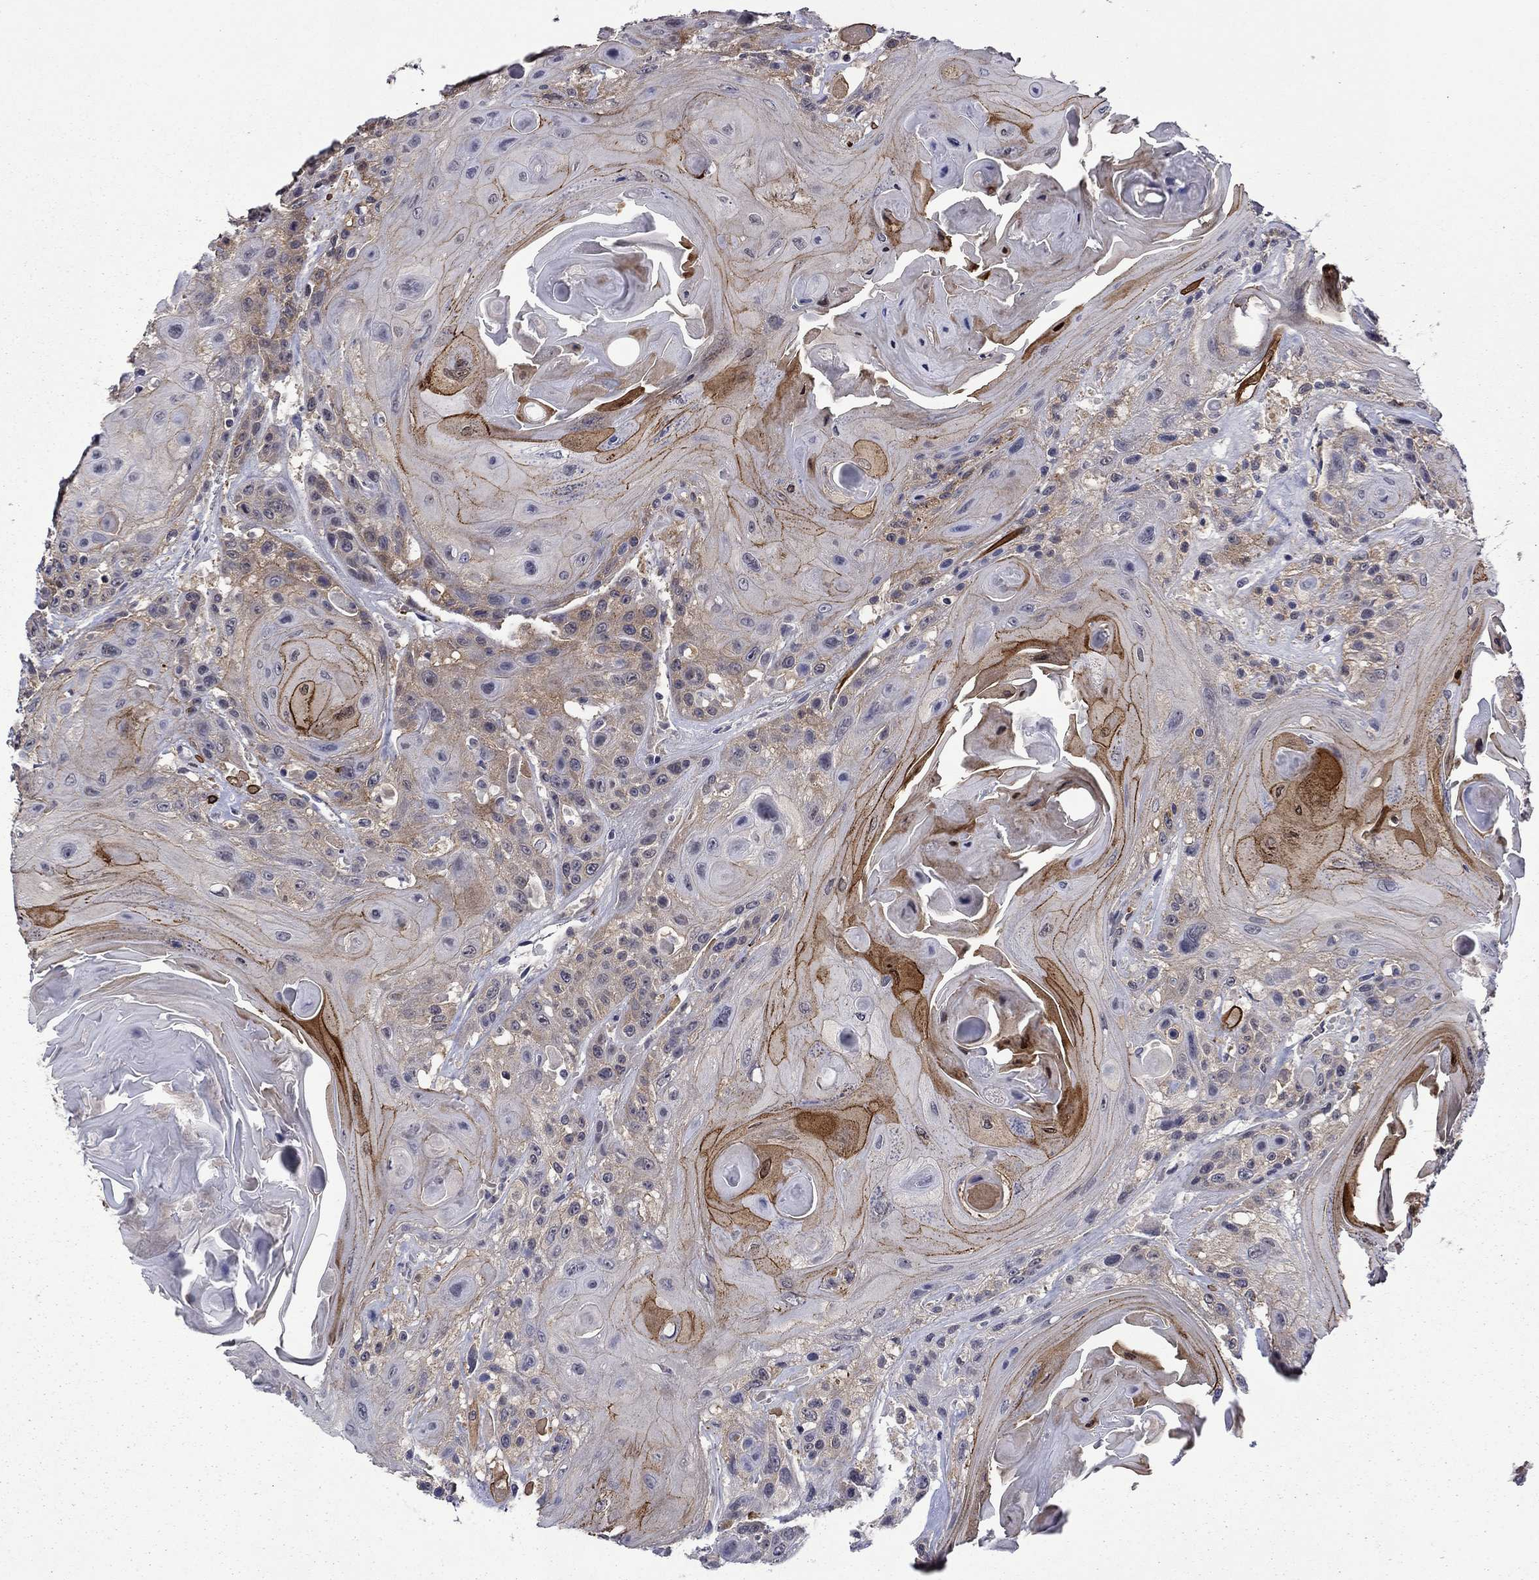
{"staining": {"intensity": "strong", "quantity": "<25%", "location": "cytoplasmic/membranous"}, "tissue": "head and neck cancer", "cell_type": "Tumor cells", "image_type": "cancer", "snomed": [{"axis": "morphology", "description": "Squamous cell carcinoma, NOS"}, {"axis": "topography", "description": "Head-Neck"}], "caption": "Protein expression by immunohistochemistry (IHC) reveals strong cytoplasmic/membranous positivity in about <25% of tumor cells in head and neck cancer. The protein of interest is stained brown, and the nuclei are stained in blue (DAB (3,3'-diaminobenzidine) IHC with brightfield microscopy, high magnification).", "gene": "LMO7", "patient": {"sex": "female", "age": 59}}